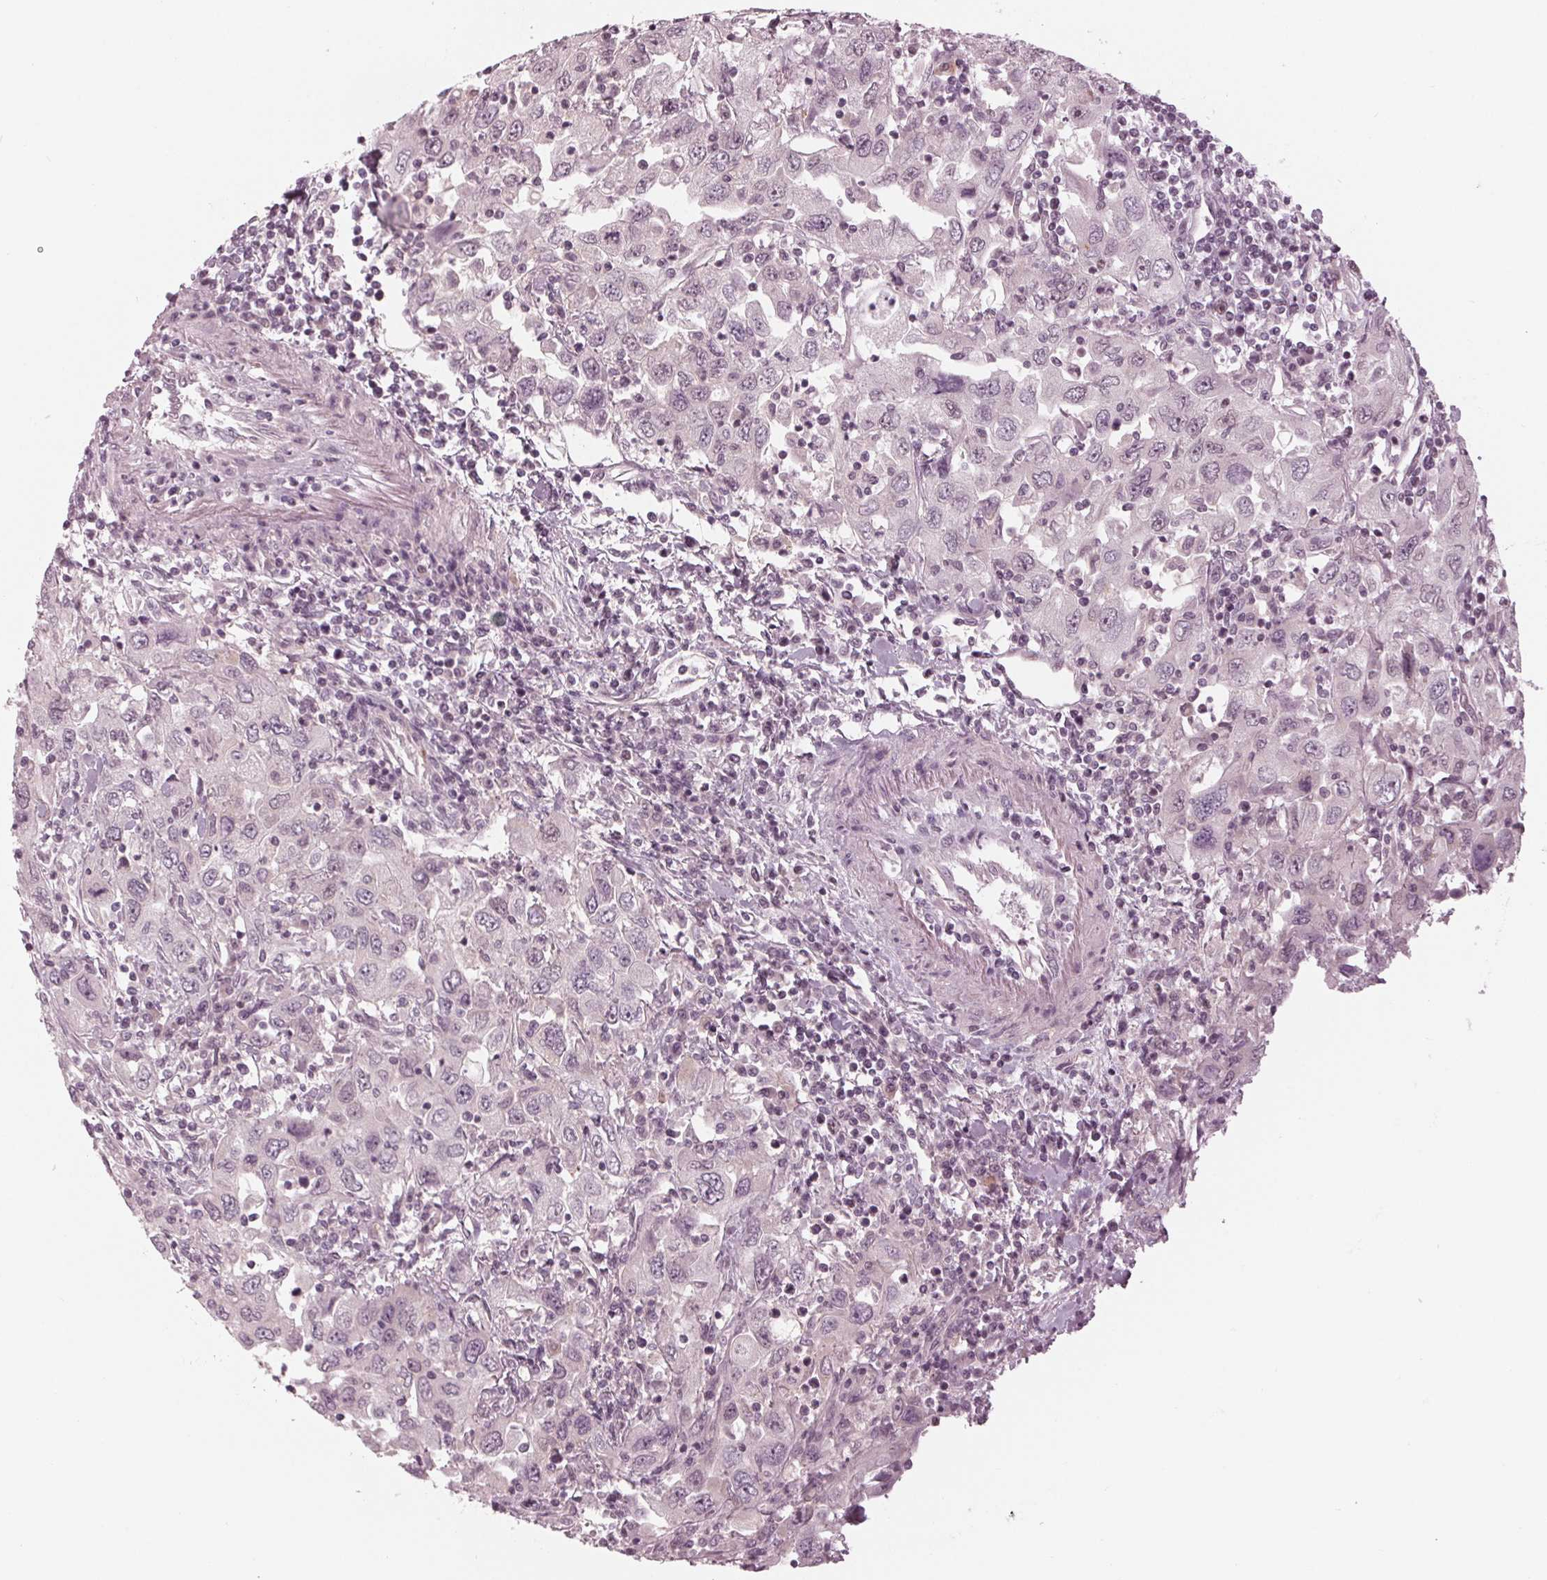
{"staining": {"intensity": "negative", "quantity": "none", "location": "none"}, "tissue": "urothelial cancer", "cell_type": "Tumor cells", "image_type": "cancer", "snomed": [{"axis": "morphology", "description": "Urothelial carcinoma, High grade"}, {"axis": "topography", "description": "Urinary bladder"}], "caption": "Tumor cells are negative for protein expression in human urothelial carcinoma (high-grade).", "gene": "DNMT3L", "patient": {"sex": "male", "age": 76}}